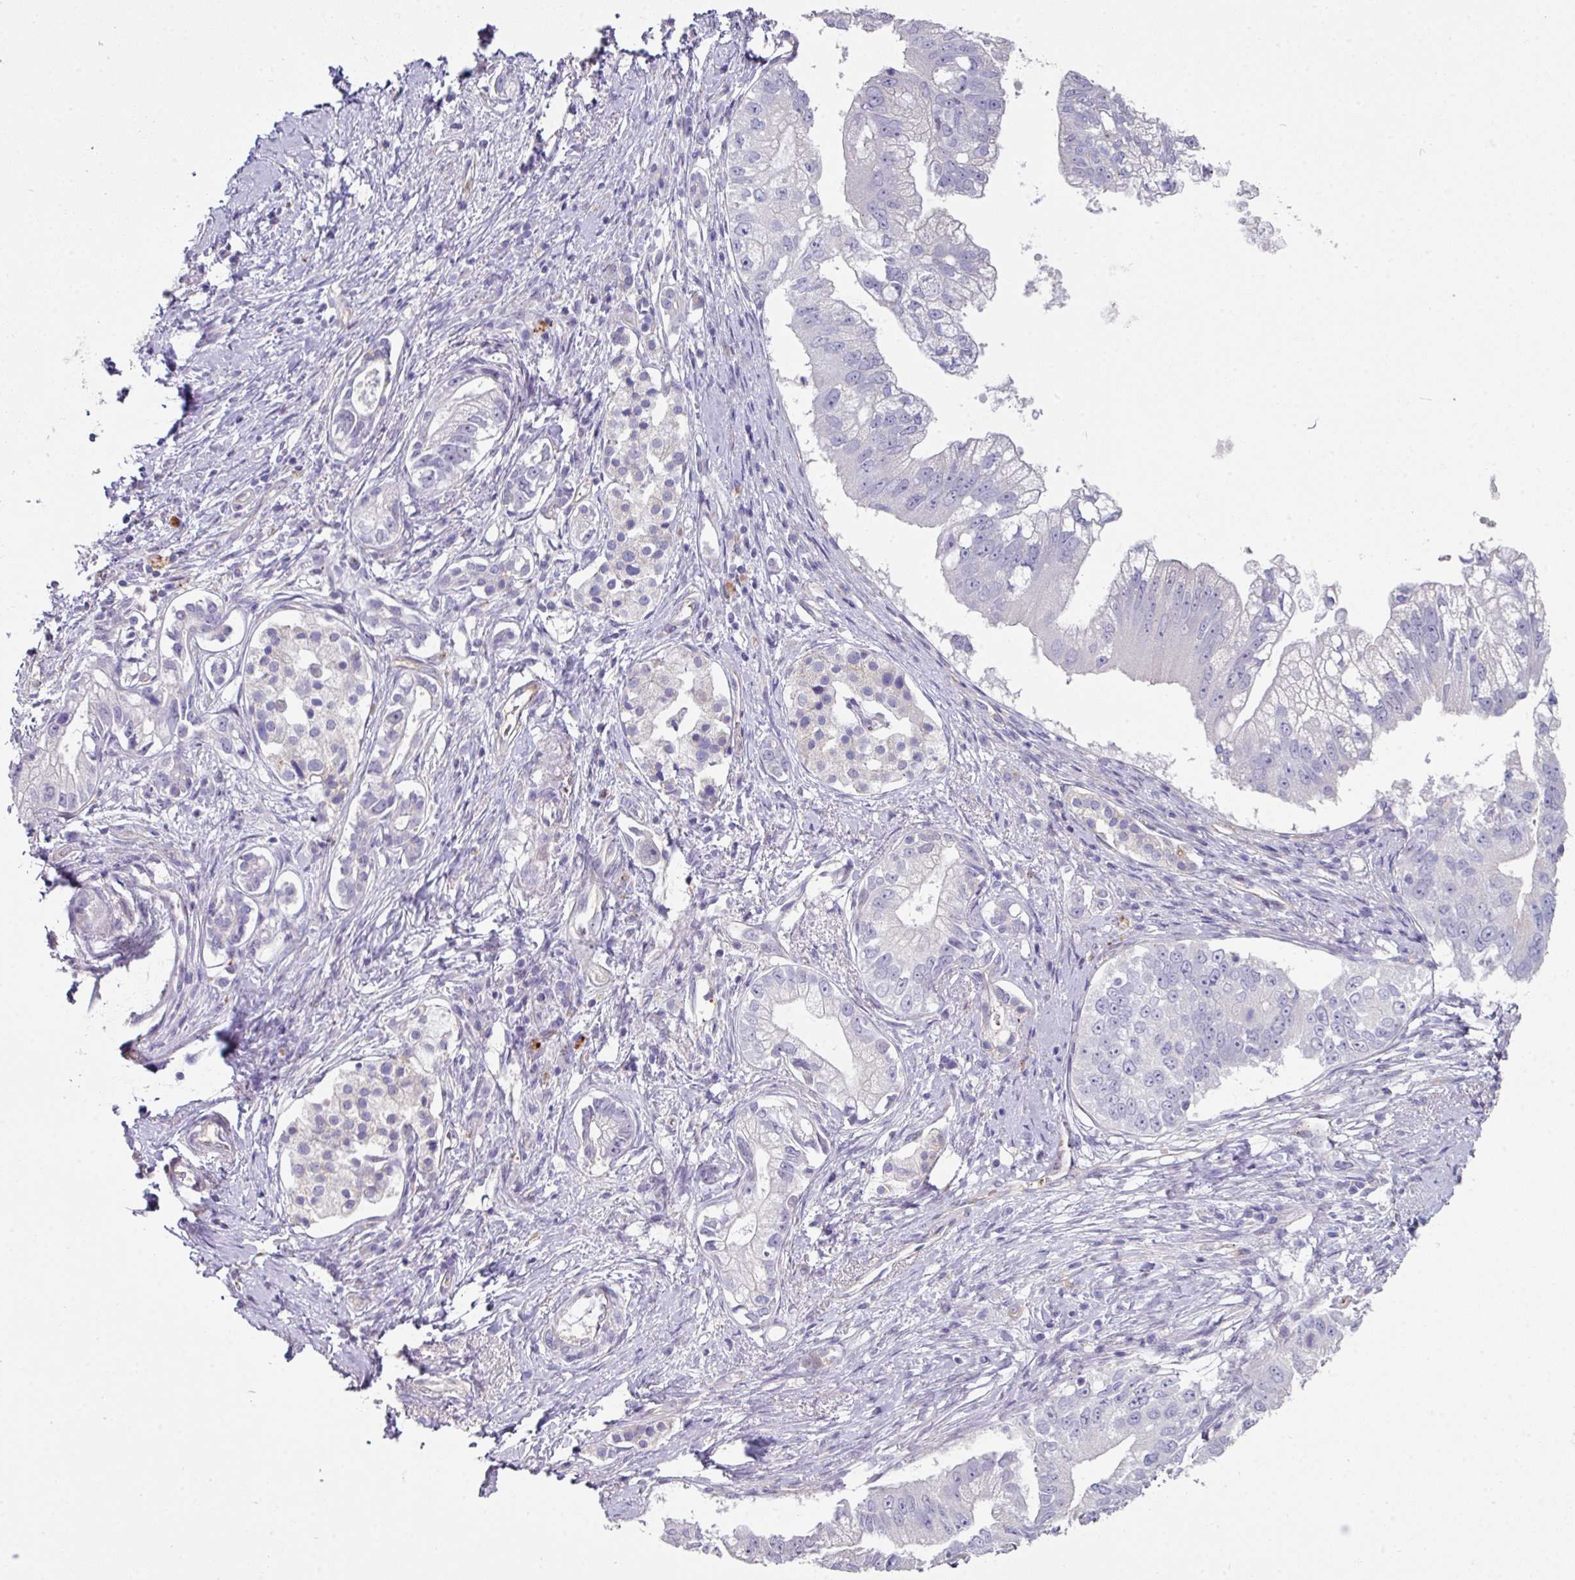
{"staining": {"intensity": "negative", "quantity": "none", "location": "none"}, "tissue": "pancreatic cancer", "cell_type": "Tumor cells", "image_type": "cancer", "snomed": [{"axis": "morphology", "description": "Adenocarcinoma, NOS"}, {"axis": "topography", "description": "Pancreas"}], "caption": "Photomicrograph shows no protein positivity in tumor cells of pancreatic adenocarcinoma tissue.", "gene": "ANO9", "patient": {"sex": "male", "age": 70}}